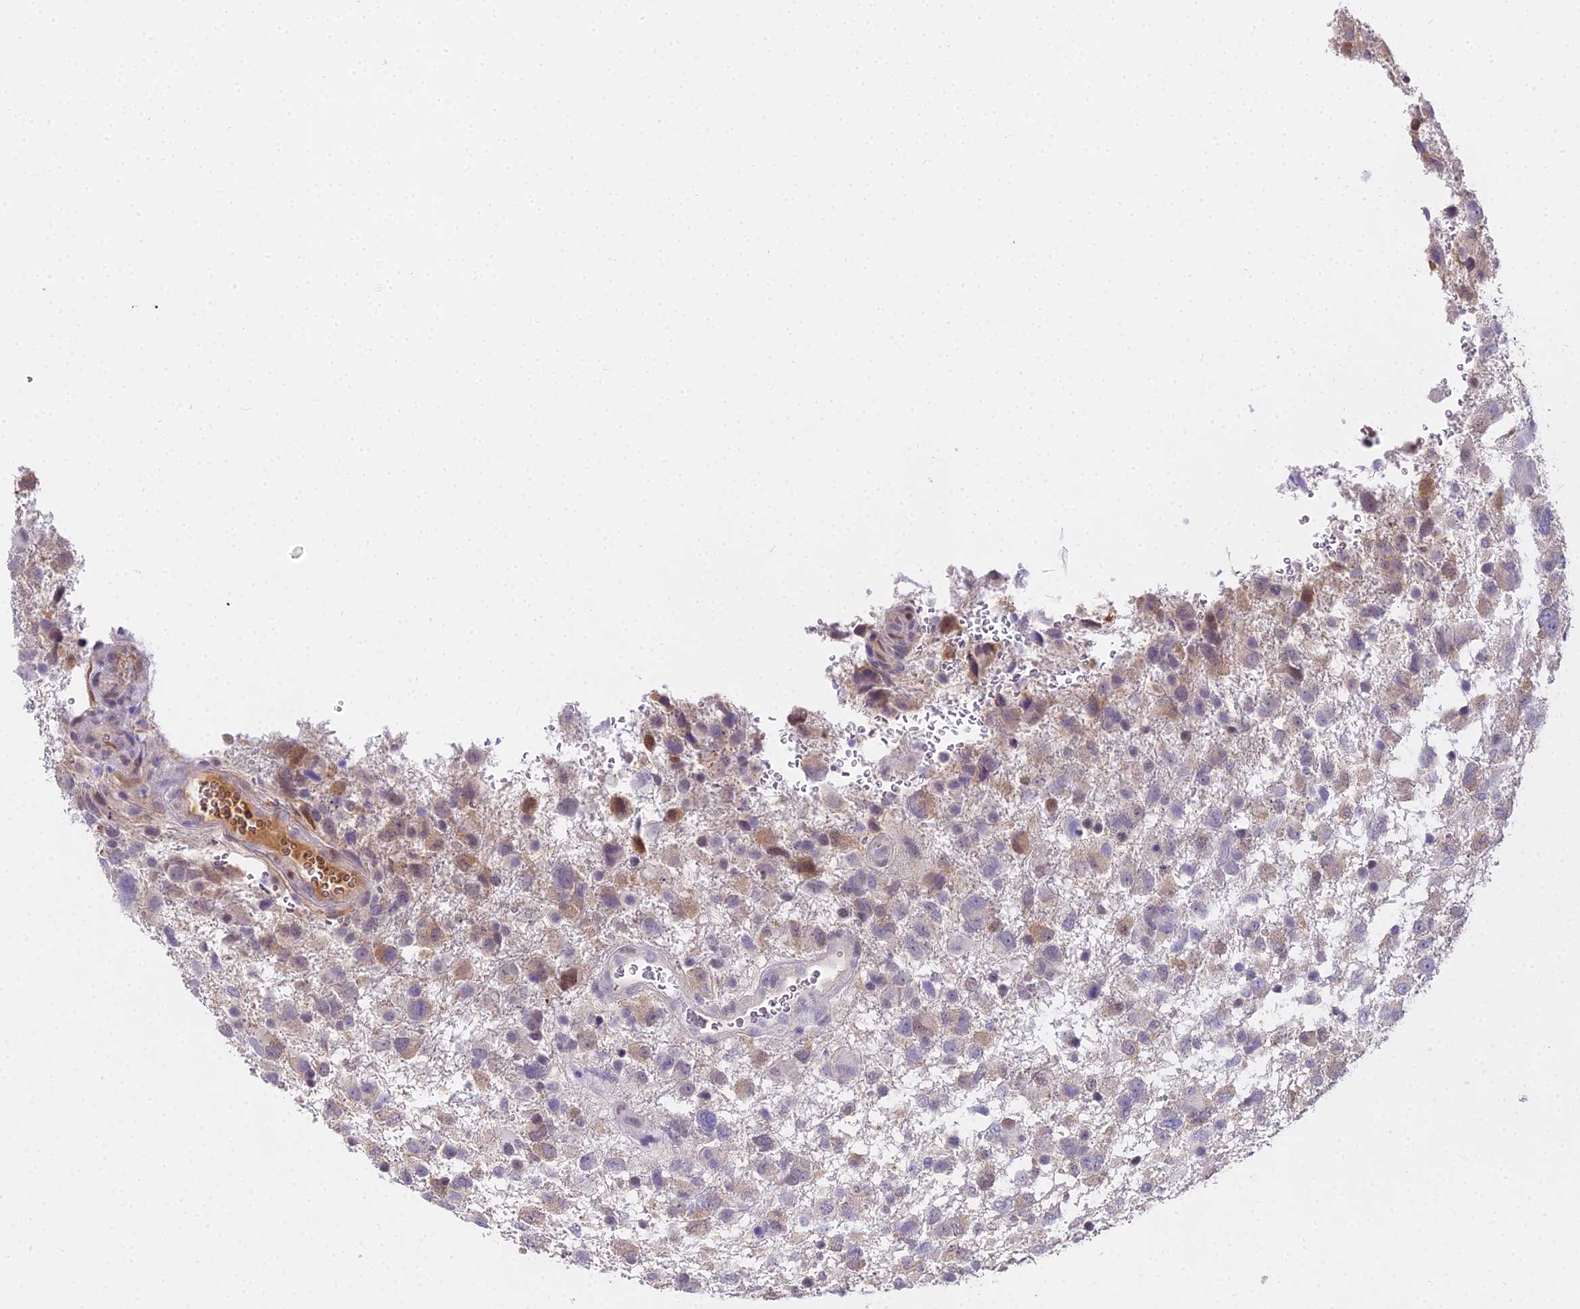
{"staining": {"intensity": "weak", "quantity": "<25%", "location": "cytoplasmic/membranous"}, "tissue": "glioma", "cell_type": "Tumor cells", "image_type": "cancer", "snomed": [{"axis": "morphology", "description": "Glioma, malignant, High grade"}, {"axis": "topography", "description": "Brain"}], "caption": "The micrograph shows no significant expression in tumor cells of malignant glioma (high-grade). (DAB (3,3'-diaminobenzidine) immunohistochemistry with hematoxylin counter stain).", "gene": "MAT2A", "patient": {"sex": "male", "age": 61}}